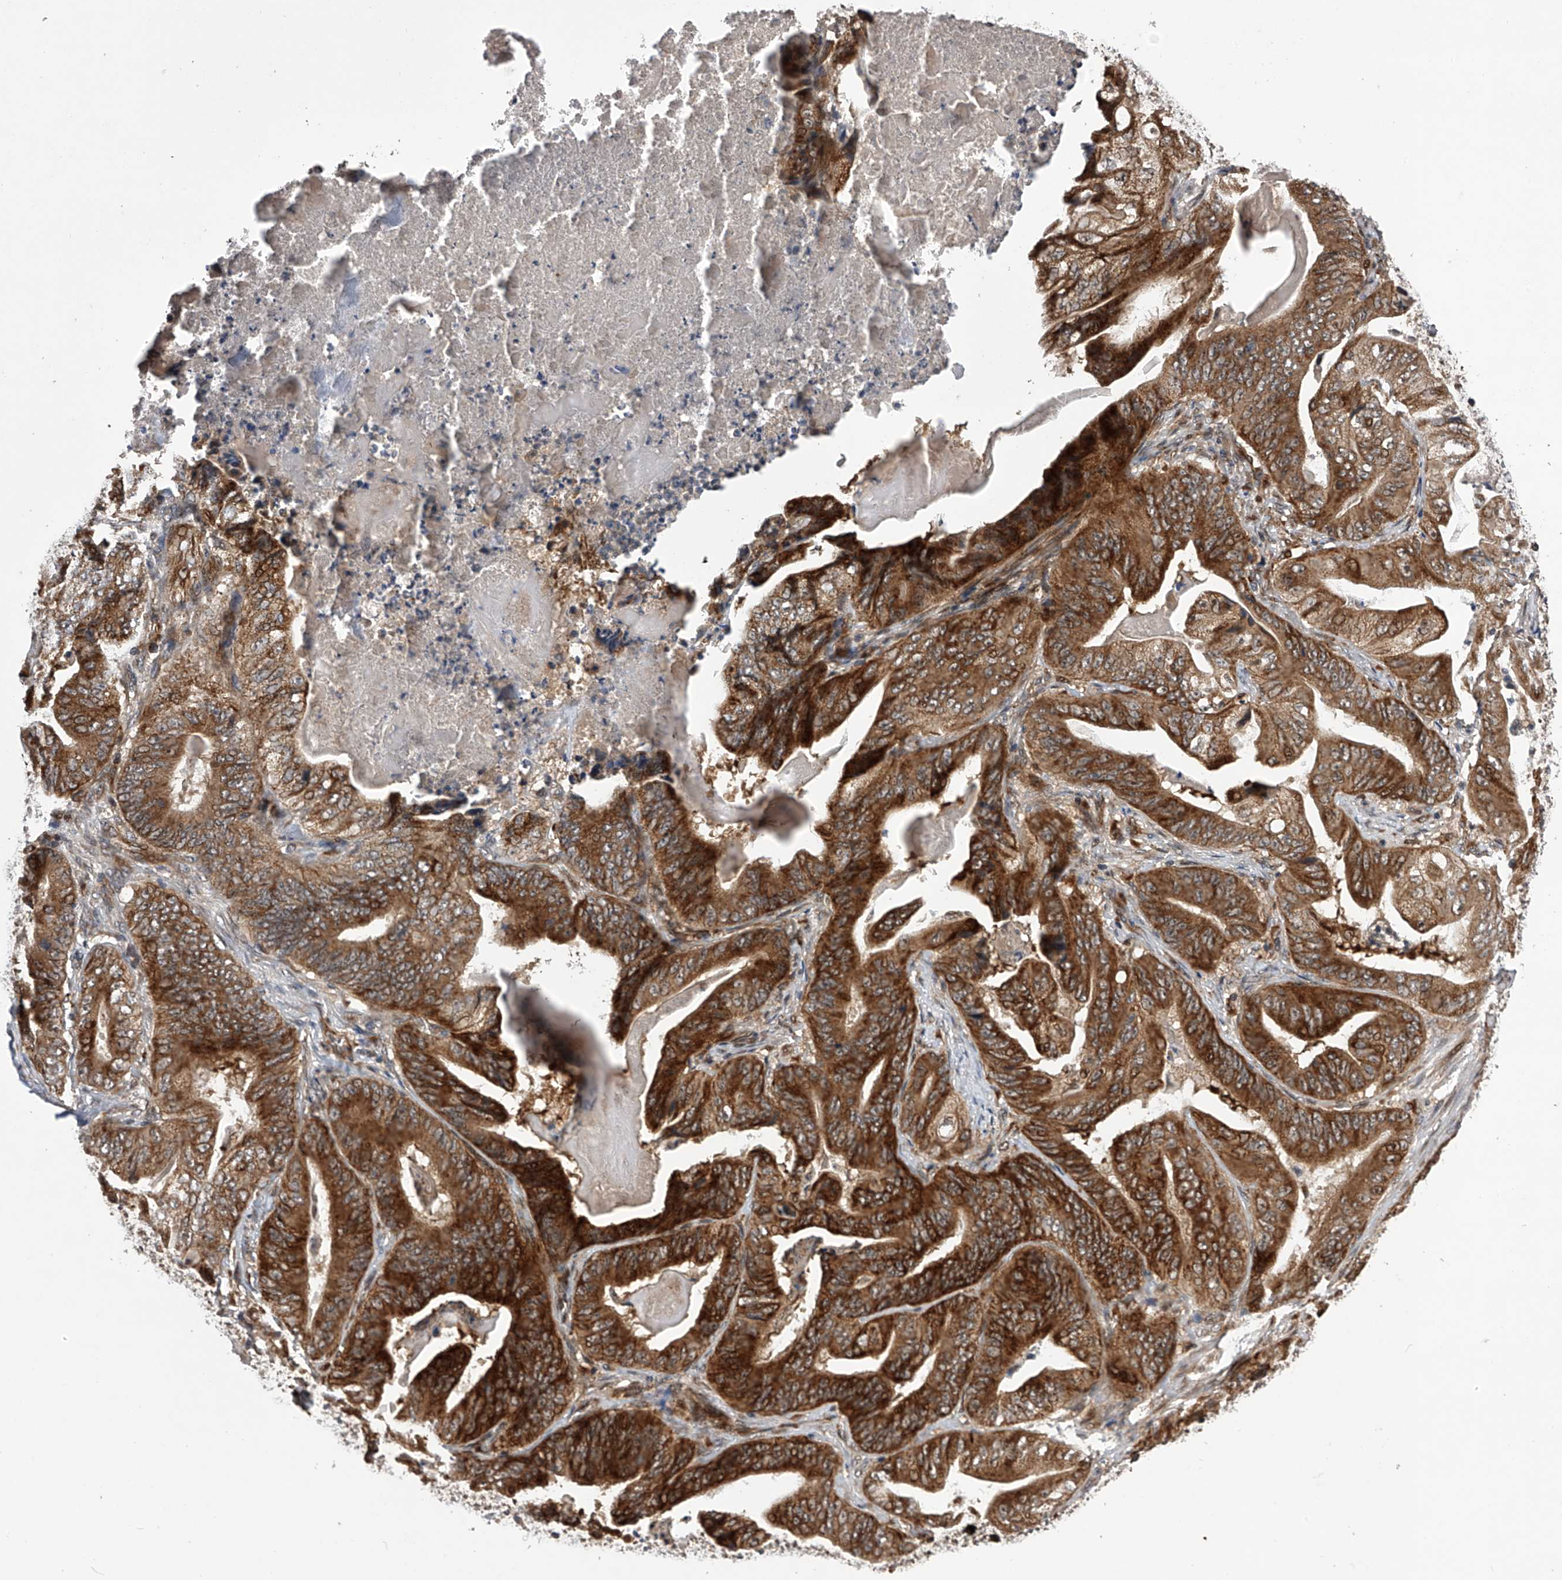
{"staining": {"intensity": "strong", "quantity": ">75%", "location": "cytoplasmic/membranous"}, "tissue": "stomach cancer", "cell_type": "Tumor cells", "image_type": "cancer", "snomed": [{"axis": "morphology", "description": "Adenocarcinoma, NOS"}, {"axis": "topography", "description": "Stomach"}], "caption": "Stomach cancer stained for a protein (brown) demonstrates strong cytoplasmic/membranous positive expression in about >75% of tumor cells.", "gene": "MAP3K11", "patient": {"sex": "female", "age": 73}}